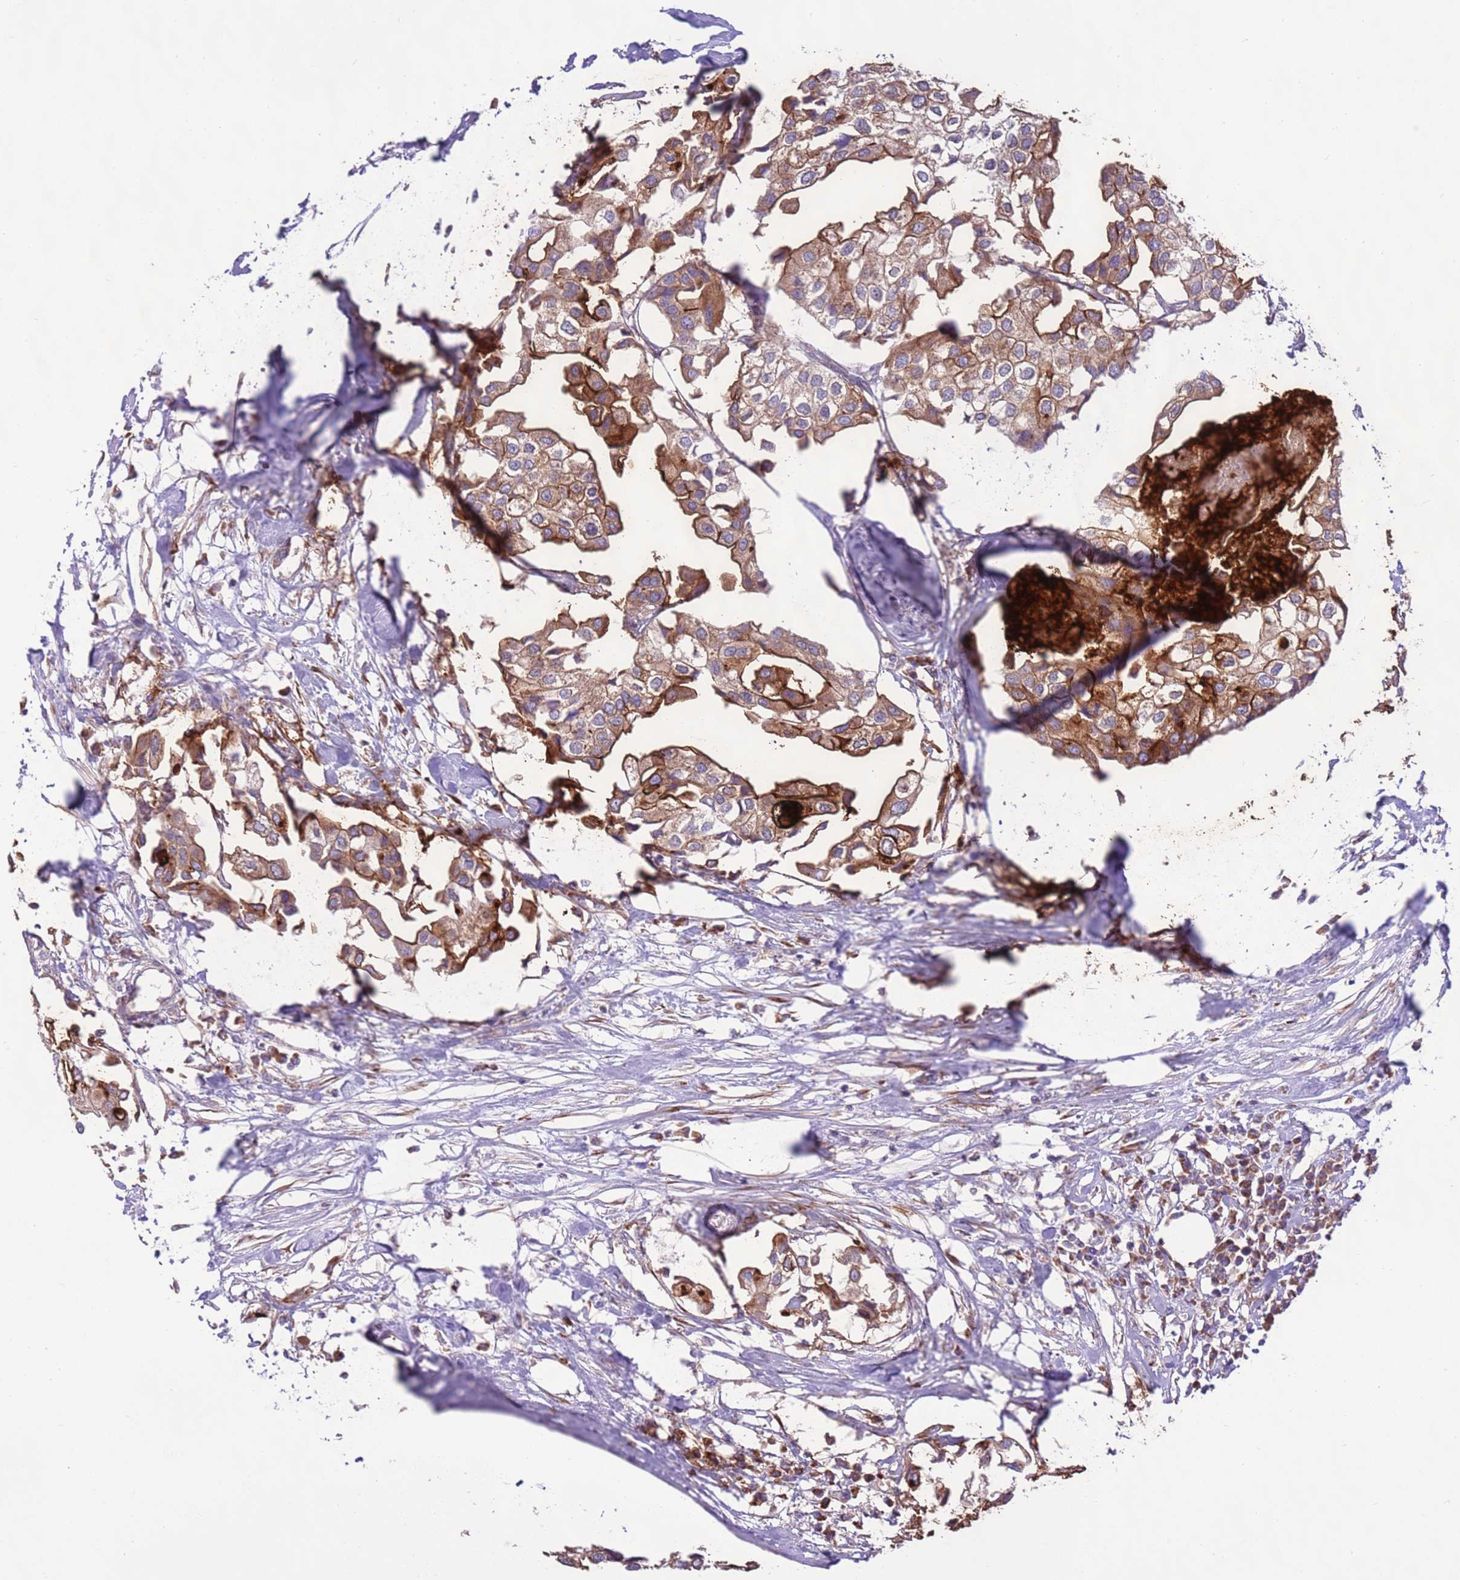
{"staining": {"intensity": "strong", "quantity": ">75%", "location": "cytoplasmic/membranous"}, "tissue": "urothelial cancer", "cell_type": "Tumor cells", "image_type": "cancer", "snomed": [{"axis": "morphology", "description": "Urothelial carcinoma, High grade"}, {"axis": "topography", "description": "Urinary bladder"}], "caption": "A photomicrograph showing strong cytoplasmic/membranous positivity in about >75% of tumor cells in high-grade urothelial carcinoma, as visualized by brown immunohistochemical staining.", "gene": "DDX19B", "patient": {"sex": "male", "age": 64}}